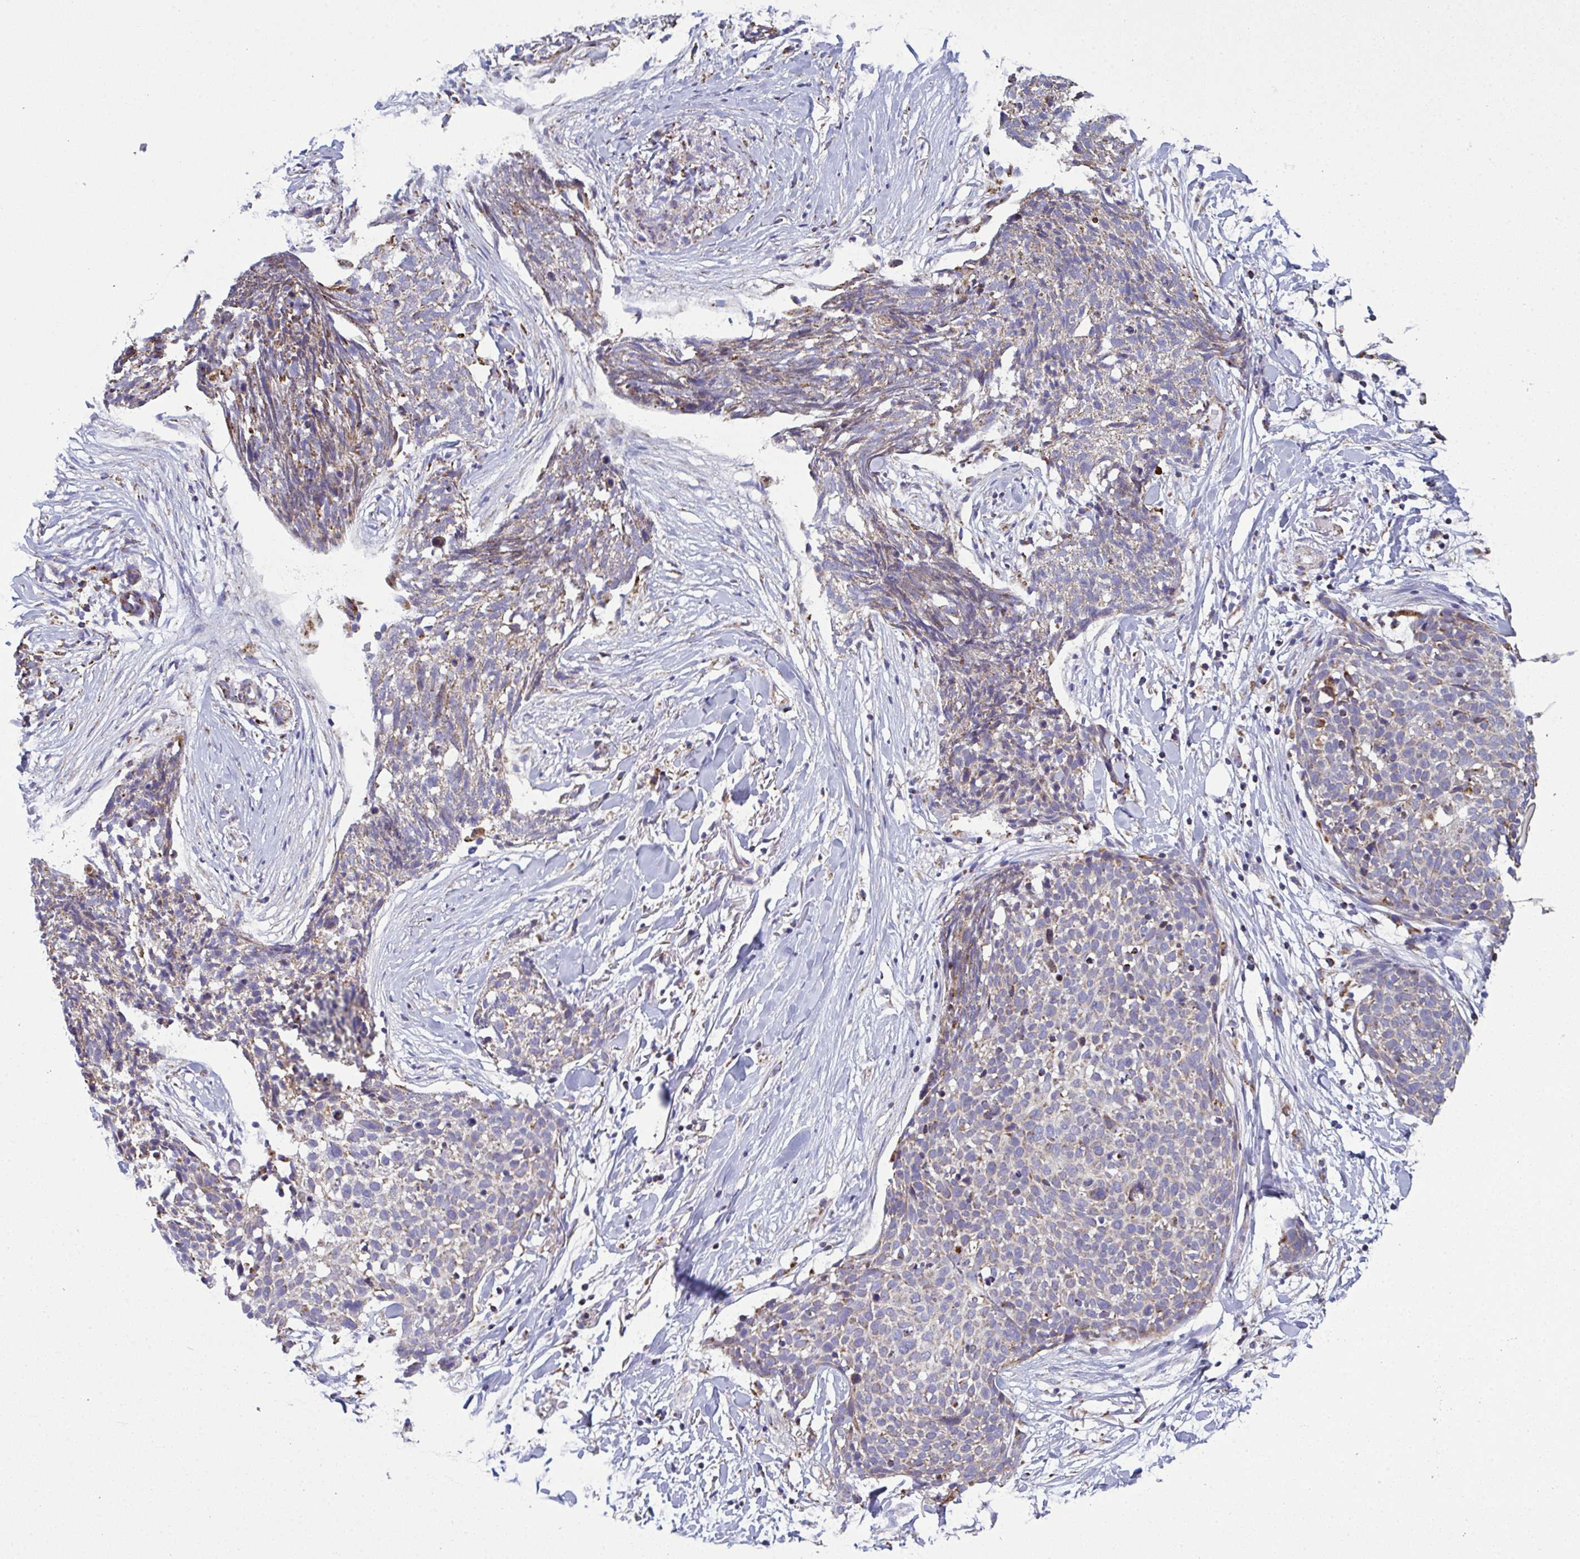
{"staining": {"intensity": "weak", "quantity": ">75%", "location": "cytoplasmic/membranous"}, "tissue": "skin cancer", "cell_type": "Tumor cells", "image_type": "cancer", "snomed": [{"axis": "morphology", "description": "Squamous cell carcinoma, NOS"}, {"axis": "topography", "description": "Skin"}, {"axis": "topography", "description": "Vulva"}], "caption": "A histopathology image showing weak cytoplasmic/membranous positivity in about >75% of tumor cells in skin squamous cell carcinoma, as visualized by brown immunohistochemical staining.", "gene": "CSDE1", "patient": {"sex": "female", "age": 75}}